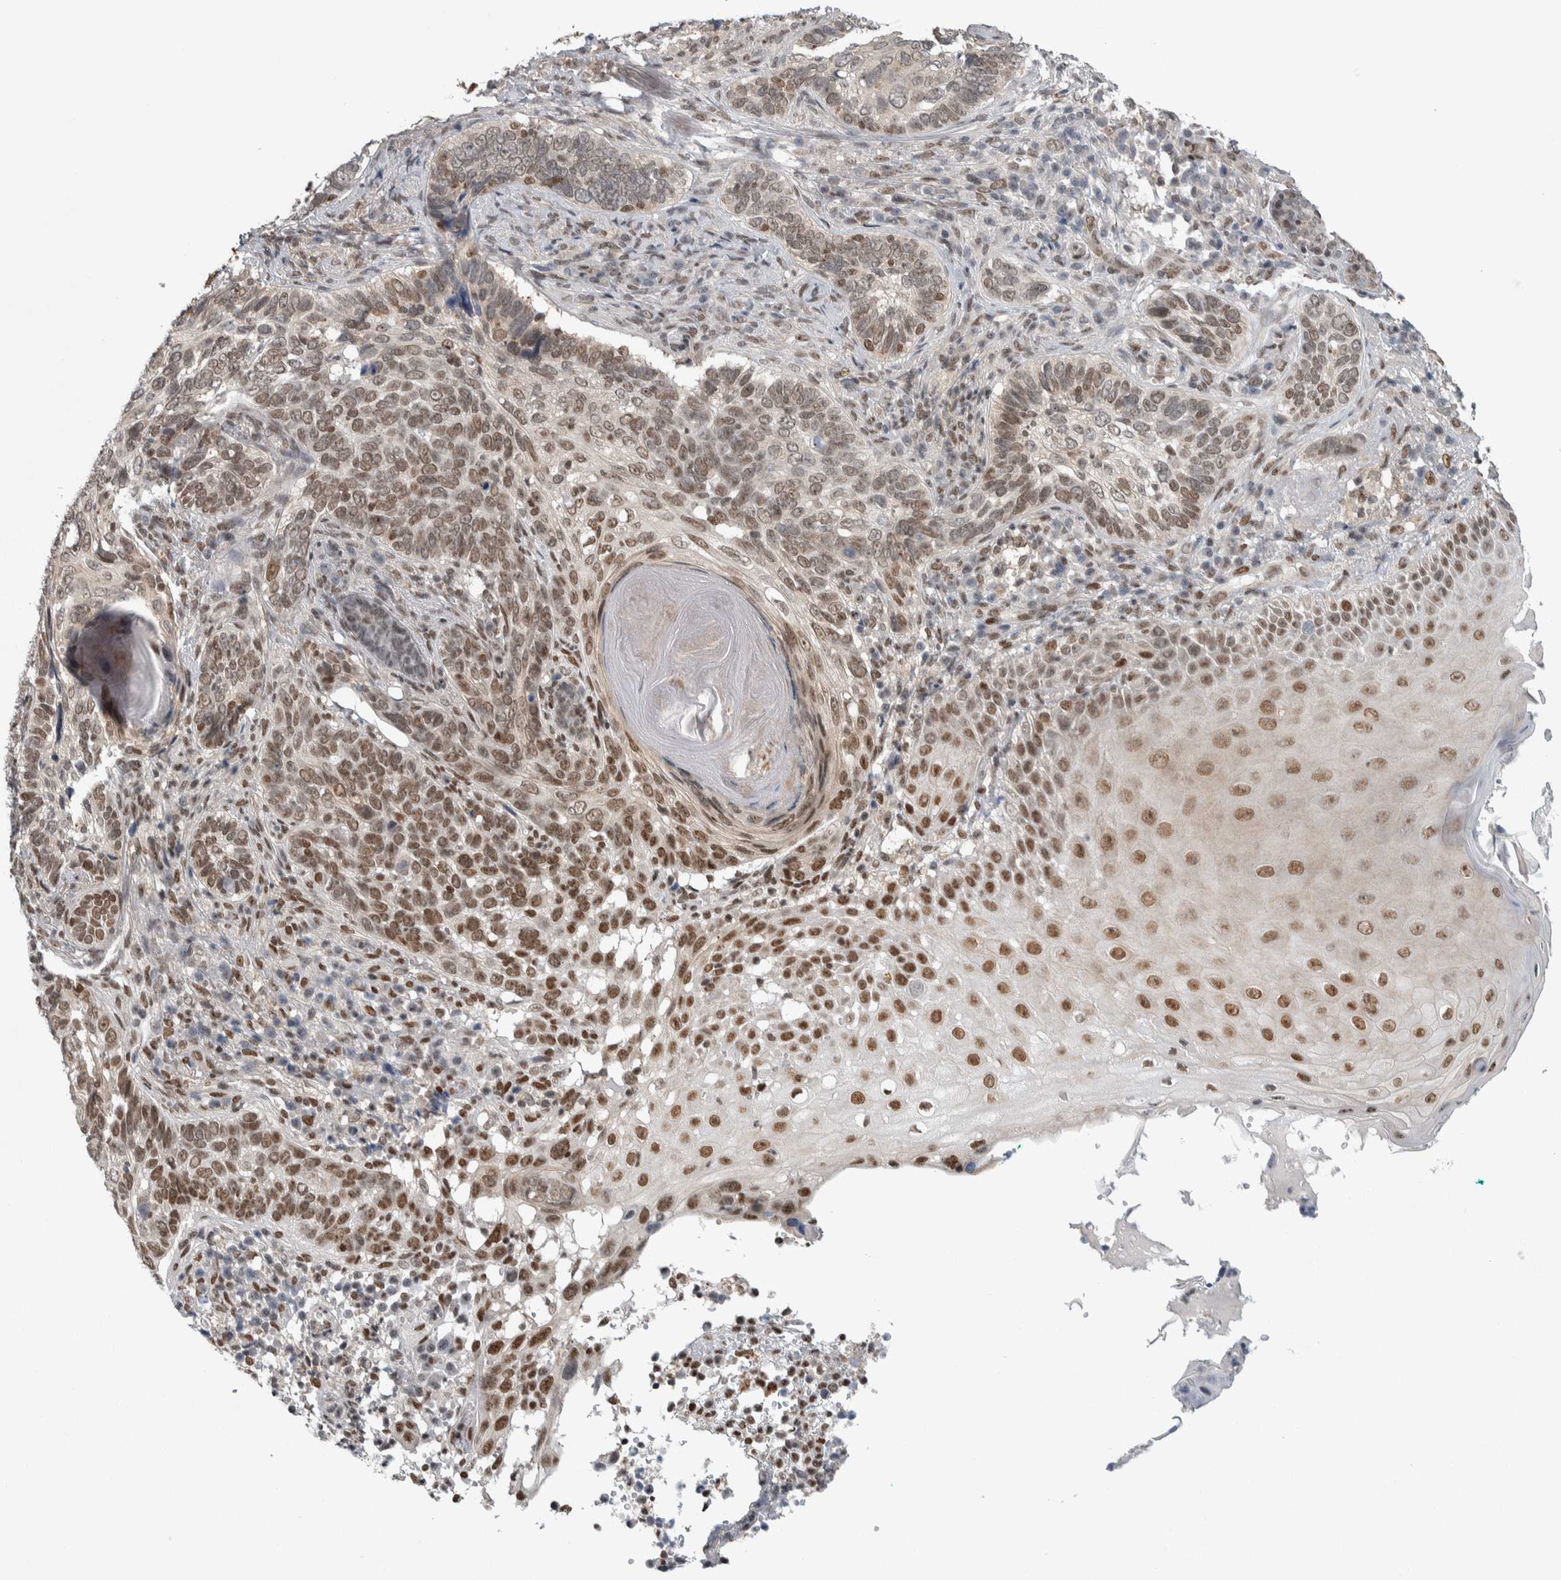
{"staining": {"intensity": "moderate", "quantity": "25%-75%", "location": "nuclear"}, "tissue": "skin cancer", "cell_type": "Tumor cells", "image_type": "cancer", "snomed": [{"axis": "morphology", "description": "Basal cell carcinoma"}, {"axis": "topography", "description": "Skin"}], "caption": "Skin basal cell carcinoma stained with immunohistochemistry (IHC) displays moderate nuclear staining in about 25%-75% of tumor cells.", "gene": "TAX1BP1", "patient": {"sex": "female", "age": 89}}